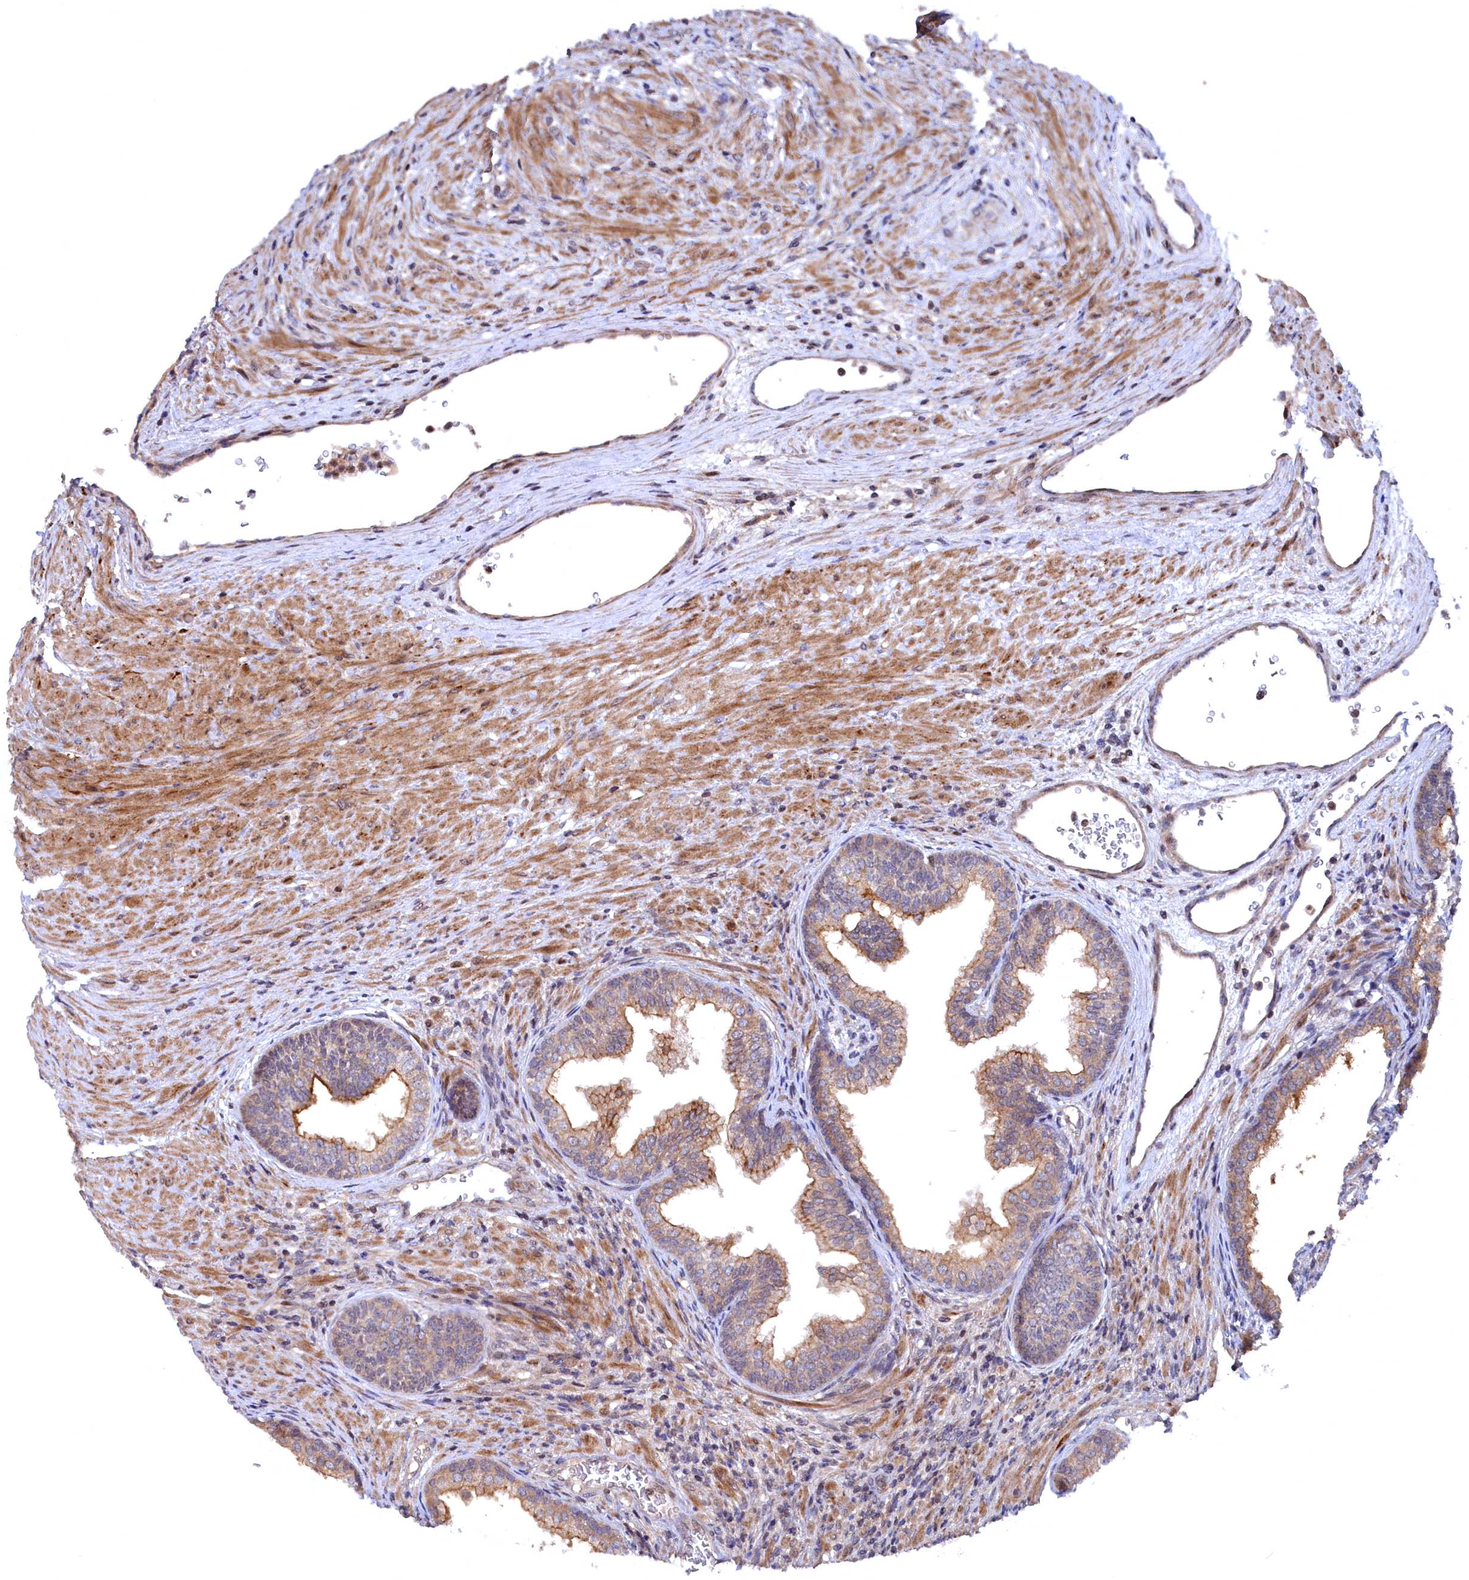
{"staining": {"intensity": "moderate", "quantity": "25%-75%", "location": "cytoplasmic/membranous"}, "tissue": "prostate", "cell_type": "Glandular cells", "image_type": "normal", "snomed": [{"axis": "morphology", "description": "Normal tissue, NOS"}, {"axis": "topography", "description": "Prostate"}], "caption": "IHC image of benign human prostate stained for a protein (brown), which reveals medium levels of moderate cytoplasmic/membranous positivity in about 25%-75% of glandular cells.", "gene": "TMC5", "patient": {"sex": "male", "age": 76}}